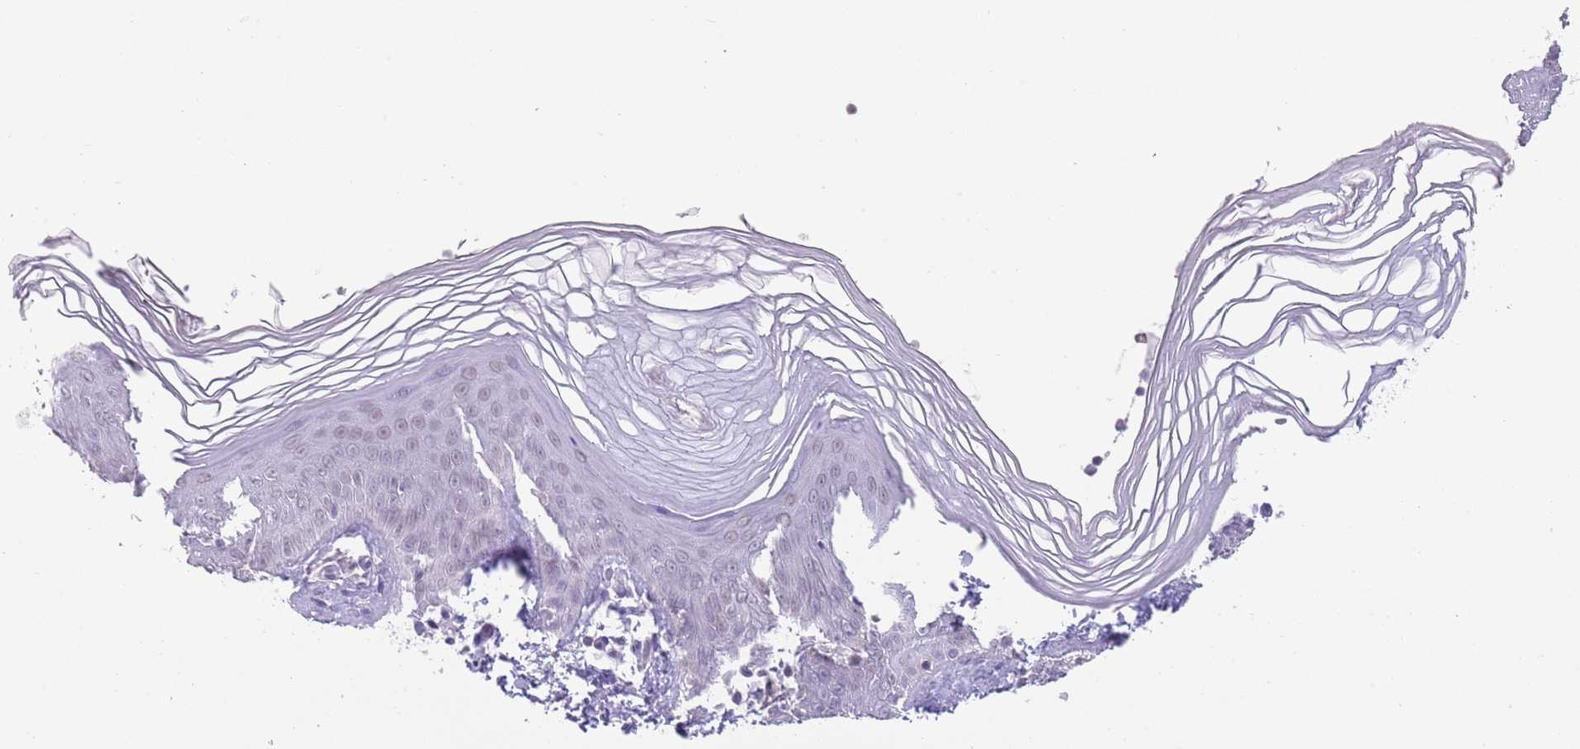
{"staining": {"intensity": "negative", "quantity": "none", "location": "none"}, "tissue": "skin", "cell_type": "Epidermal cells", "image_type": "normal", "snomed": [{"axis": "morphology", "description": "Normal tissue, NOS"}, {"axis": "morphology", "description": "Inflammation, NOS"}, {"axis": "topography", "description": "Soft tissue"}, {"axis": "topography", "description": "Anal"}], "caption": "This is an IHC histopathology image of benign human skin. There is no positivity in epidermal cells.", "gene": "SEPHS2", "patient": {"sex": "female", "age": 15}}